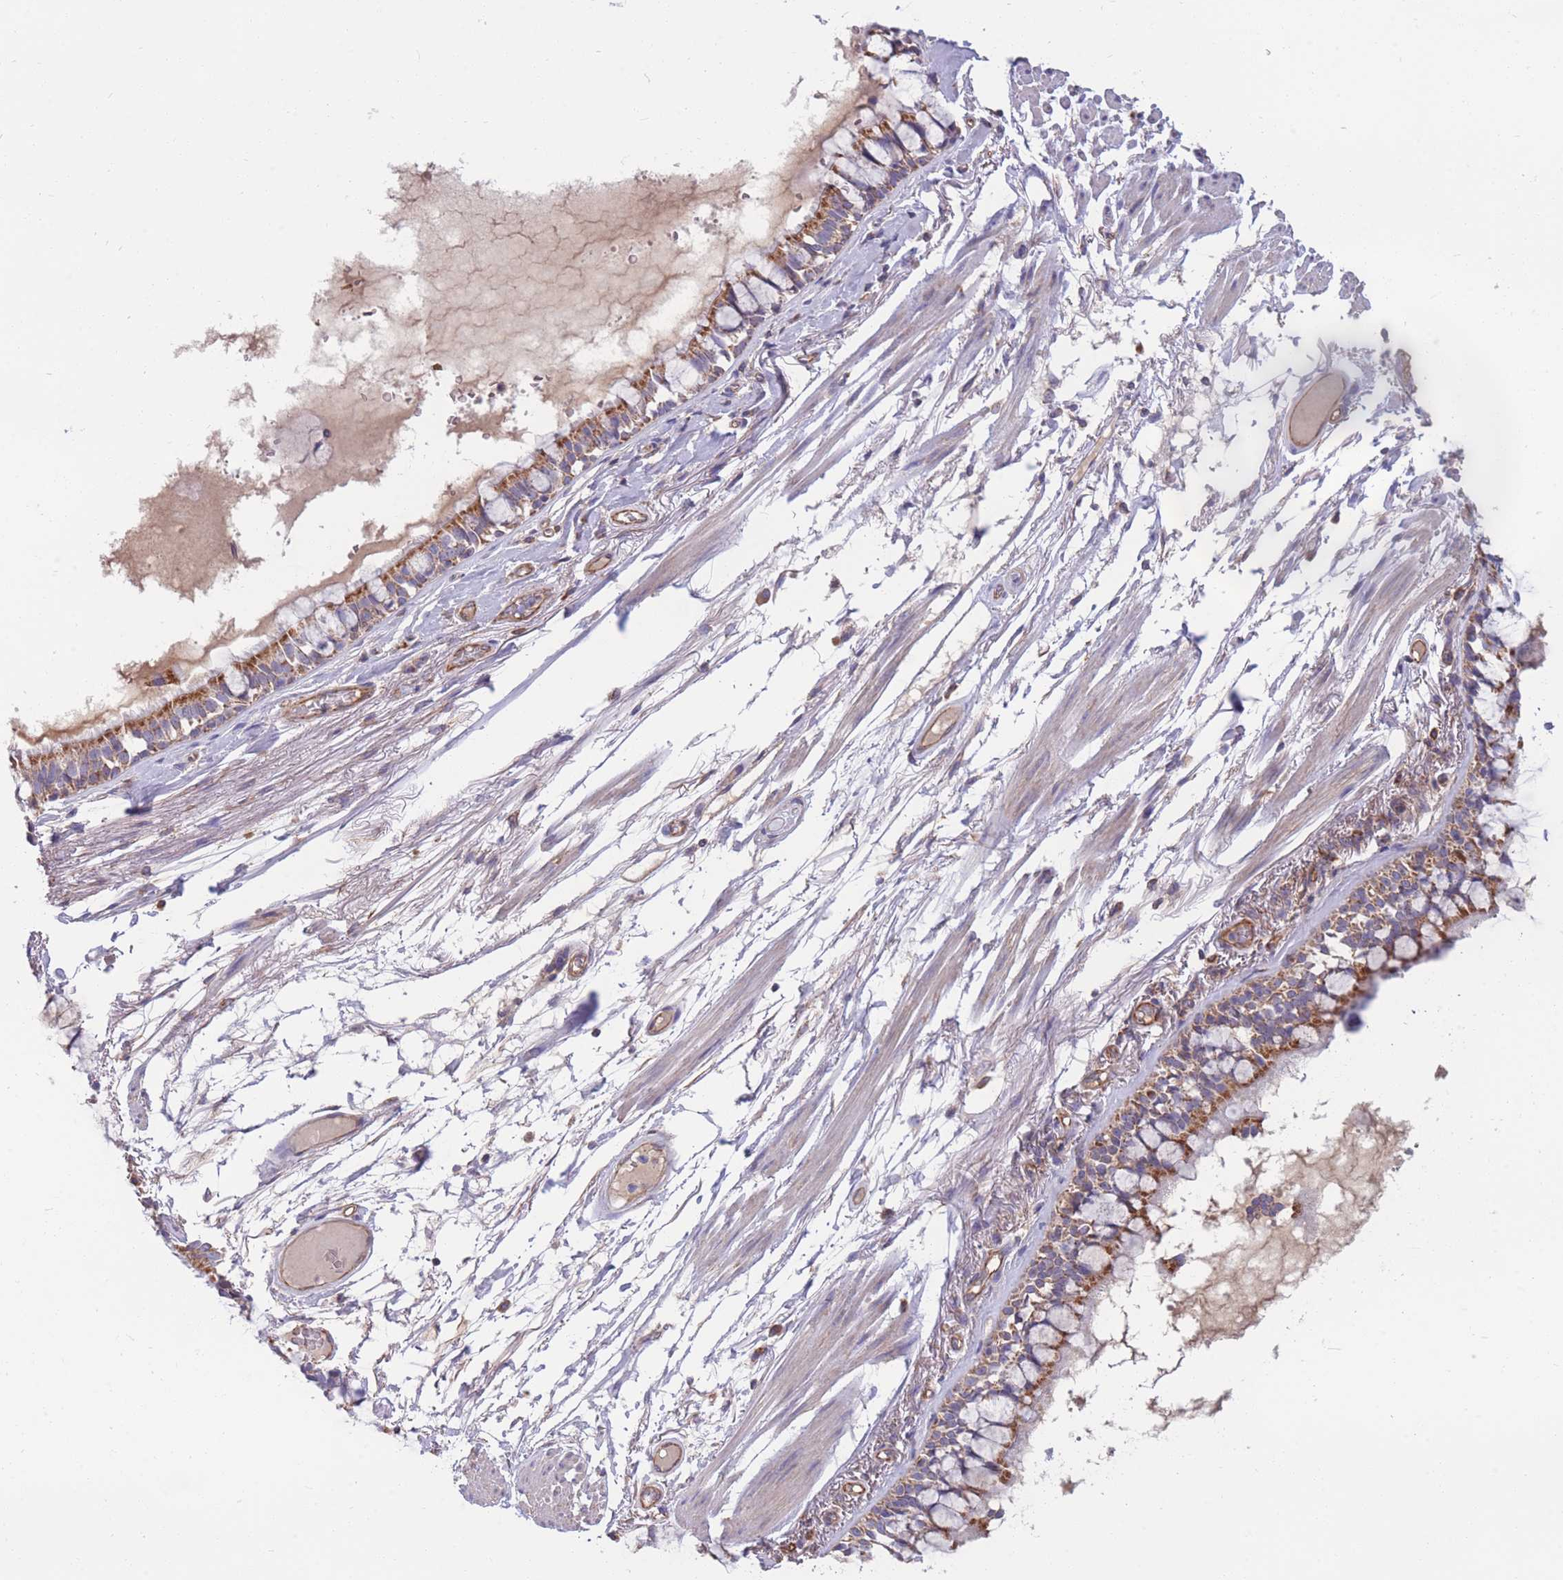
{"staining": {"intensity": "moderate", "quantity": ">75%", "location": "cytoplasmic/membranous"}, "tissue": "bronchus", "cell_type": "Respiratory epithelial cells", "image_type": "normal", "snomed": [{"axis": "morphology", "description": "Normal tissue, NOS"}, {"axis": "topography", "description": "Bronchus"}], "caption": "DAB immunohistochemical staining of benign bronchus shows moderate cytoplasmic/membranous protein positivity in approximately >75% of respiratory epithelial cells. (DAB (3,3'-diaminobenzidine) IHC, brown staining for protein, blue staining for nuclei).", "gene": "MRPS9", "patient": {"sex": "male", "age": 70}}